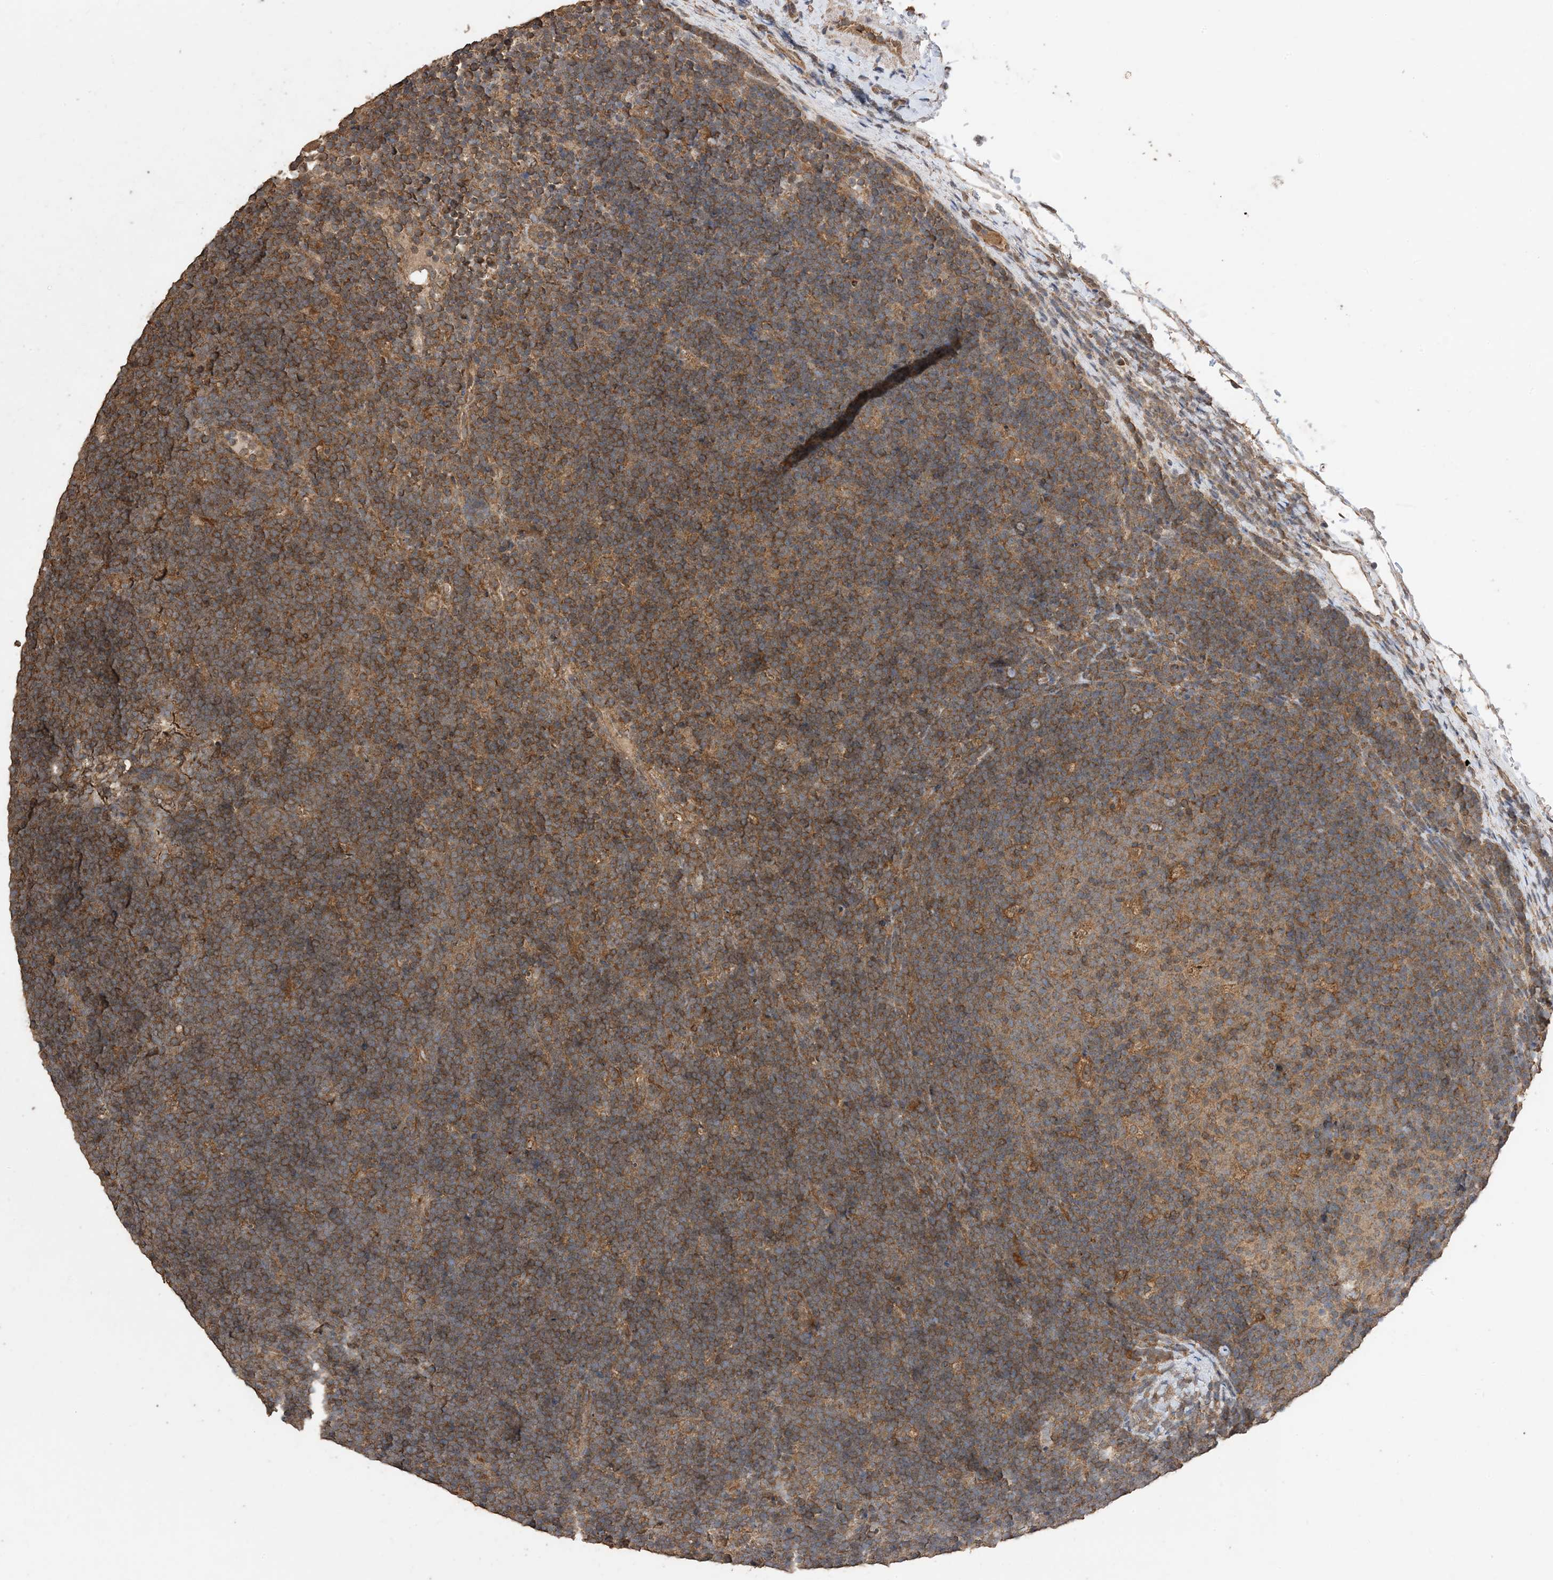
{"staining": {"intensity": "moderate", "quantity": ">75%", "location": "cytoplasmic/membranous"}, "tissue": "lymphoma", "cell_type": "Tumor cells", "image_type": "cancer", "snomed": [{"axis": "morphology", "description": "Malignant lymphoma, non-Hodgkin's type, High grade"}, {"axis": "topography", "description": "Lymph node"}], "caption": "High-grade malignant lymphoma, non-Hodgkin's type was stained to show a protein in brown. There is medium levels of moderate cytoplasmic/membranous staining in about >75% of tumor cells.", "gene": "ZKSCAN5", "patient": {"sex": "male", "age": 13}}